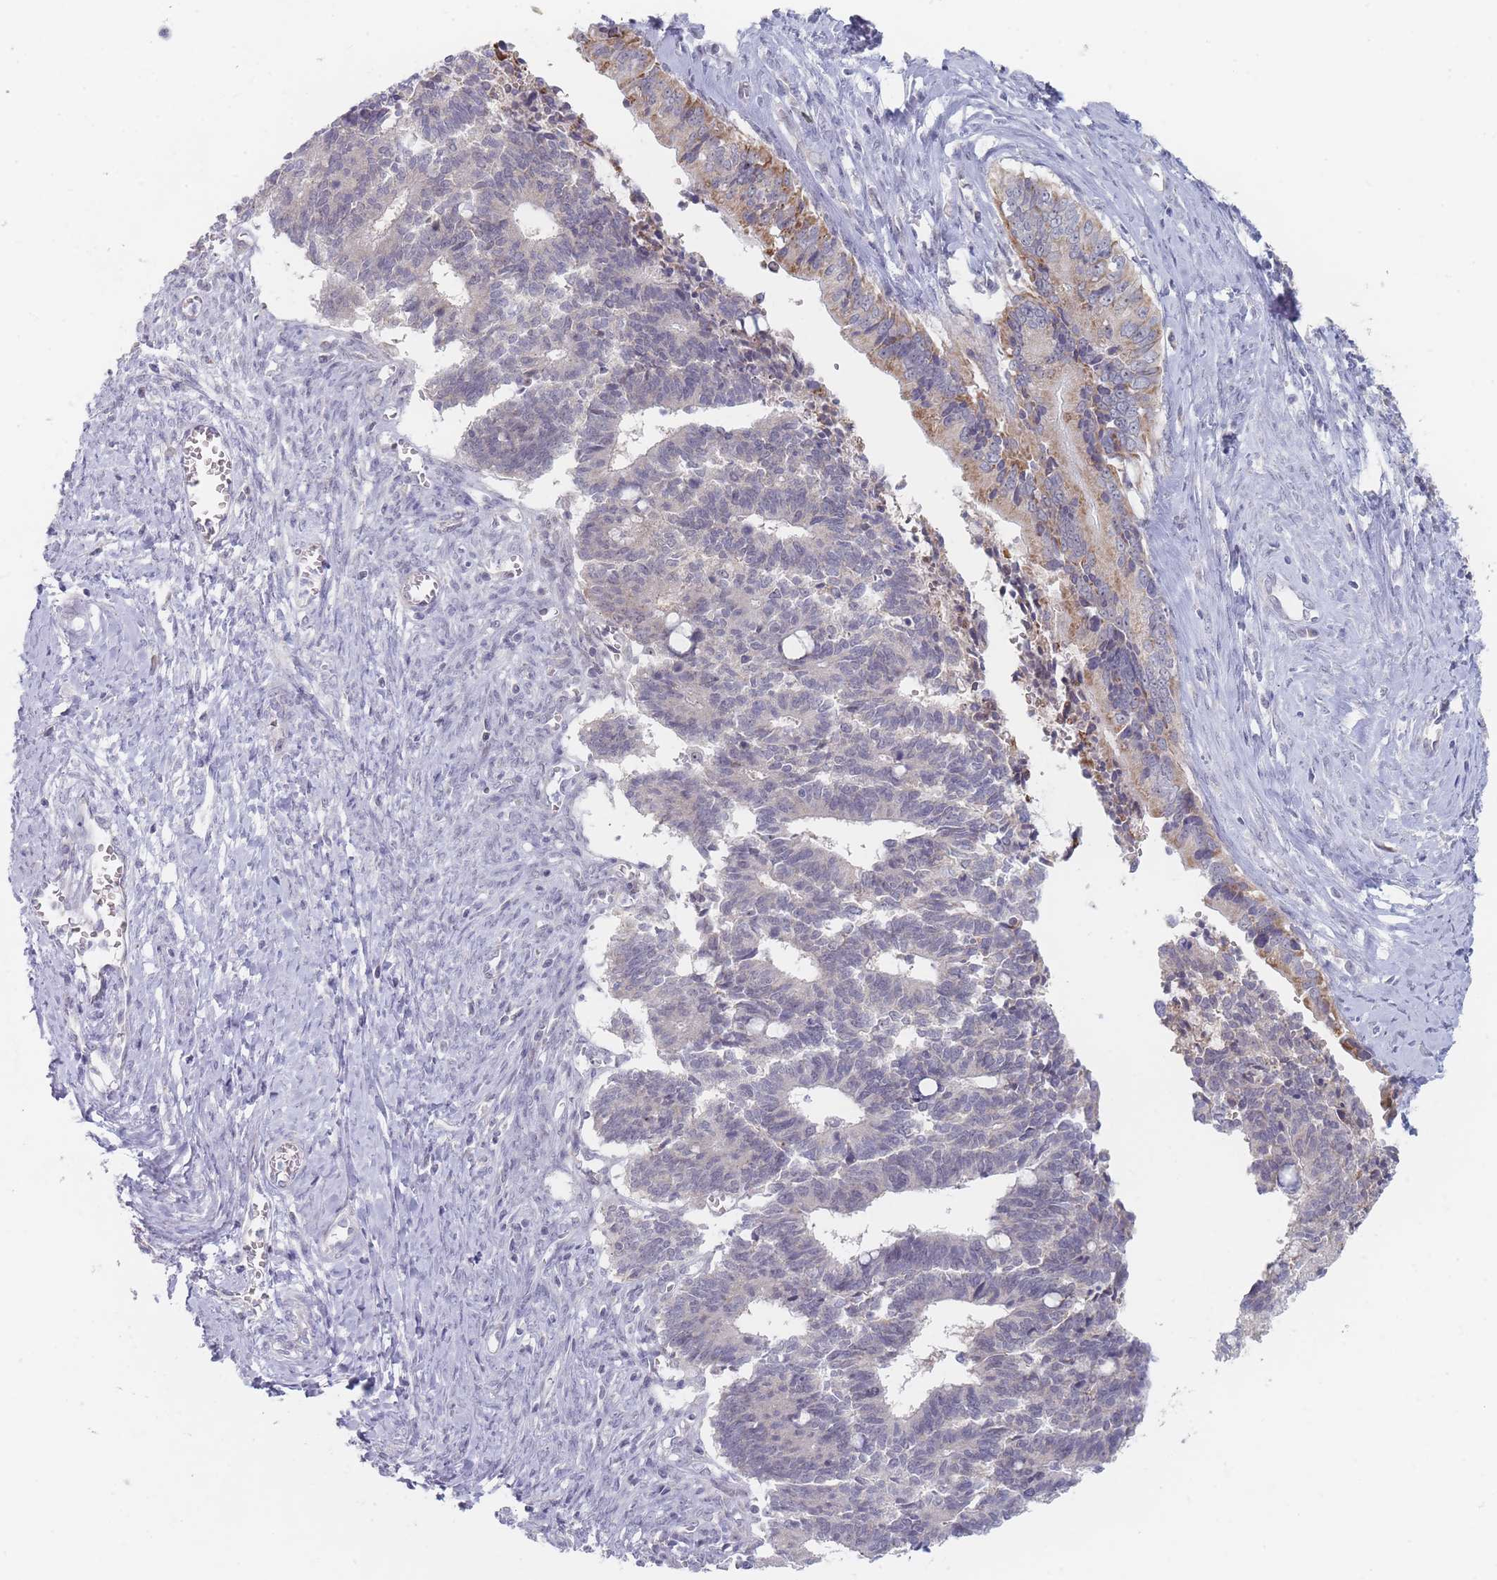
{"staining": {"intensity": "moderate", "quantity": "<25%", "location": "cytoplasmic/membranous"}, "tissue": "cervical cancer", "cell_type": "Tumor cells", "image_type": "cancer", "snomed": [{"axis": "morphology", "description": "Adenocarcinoma, NOS"}, {"axis": "topography", "description": "Cervix"}], "caption": "The micrograph demonstrates staining of adenocarcinoma (cervical), revealing moderate cytoplasmic/membranous protein staining (brown color) within tumor cells.", "gene": "RNF8", "patient": {"sex": "female", "age": 44}}